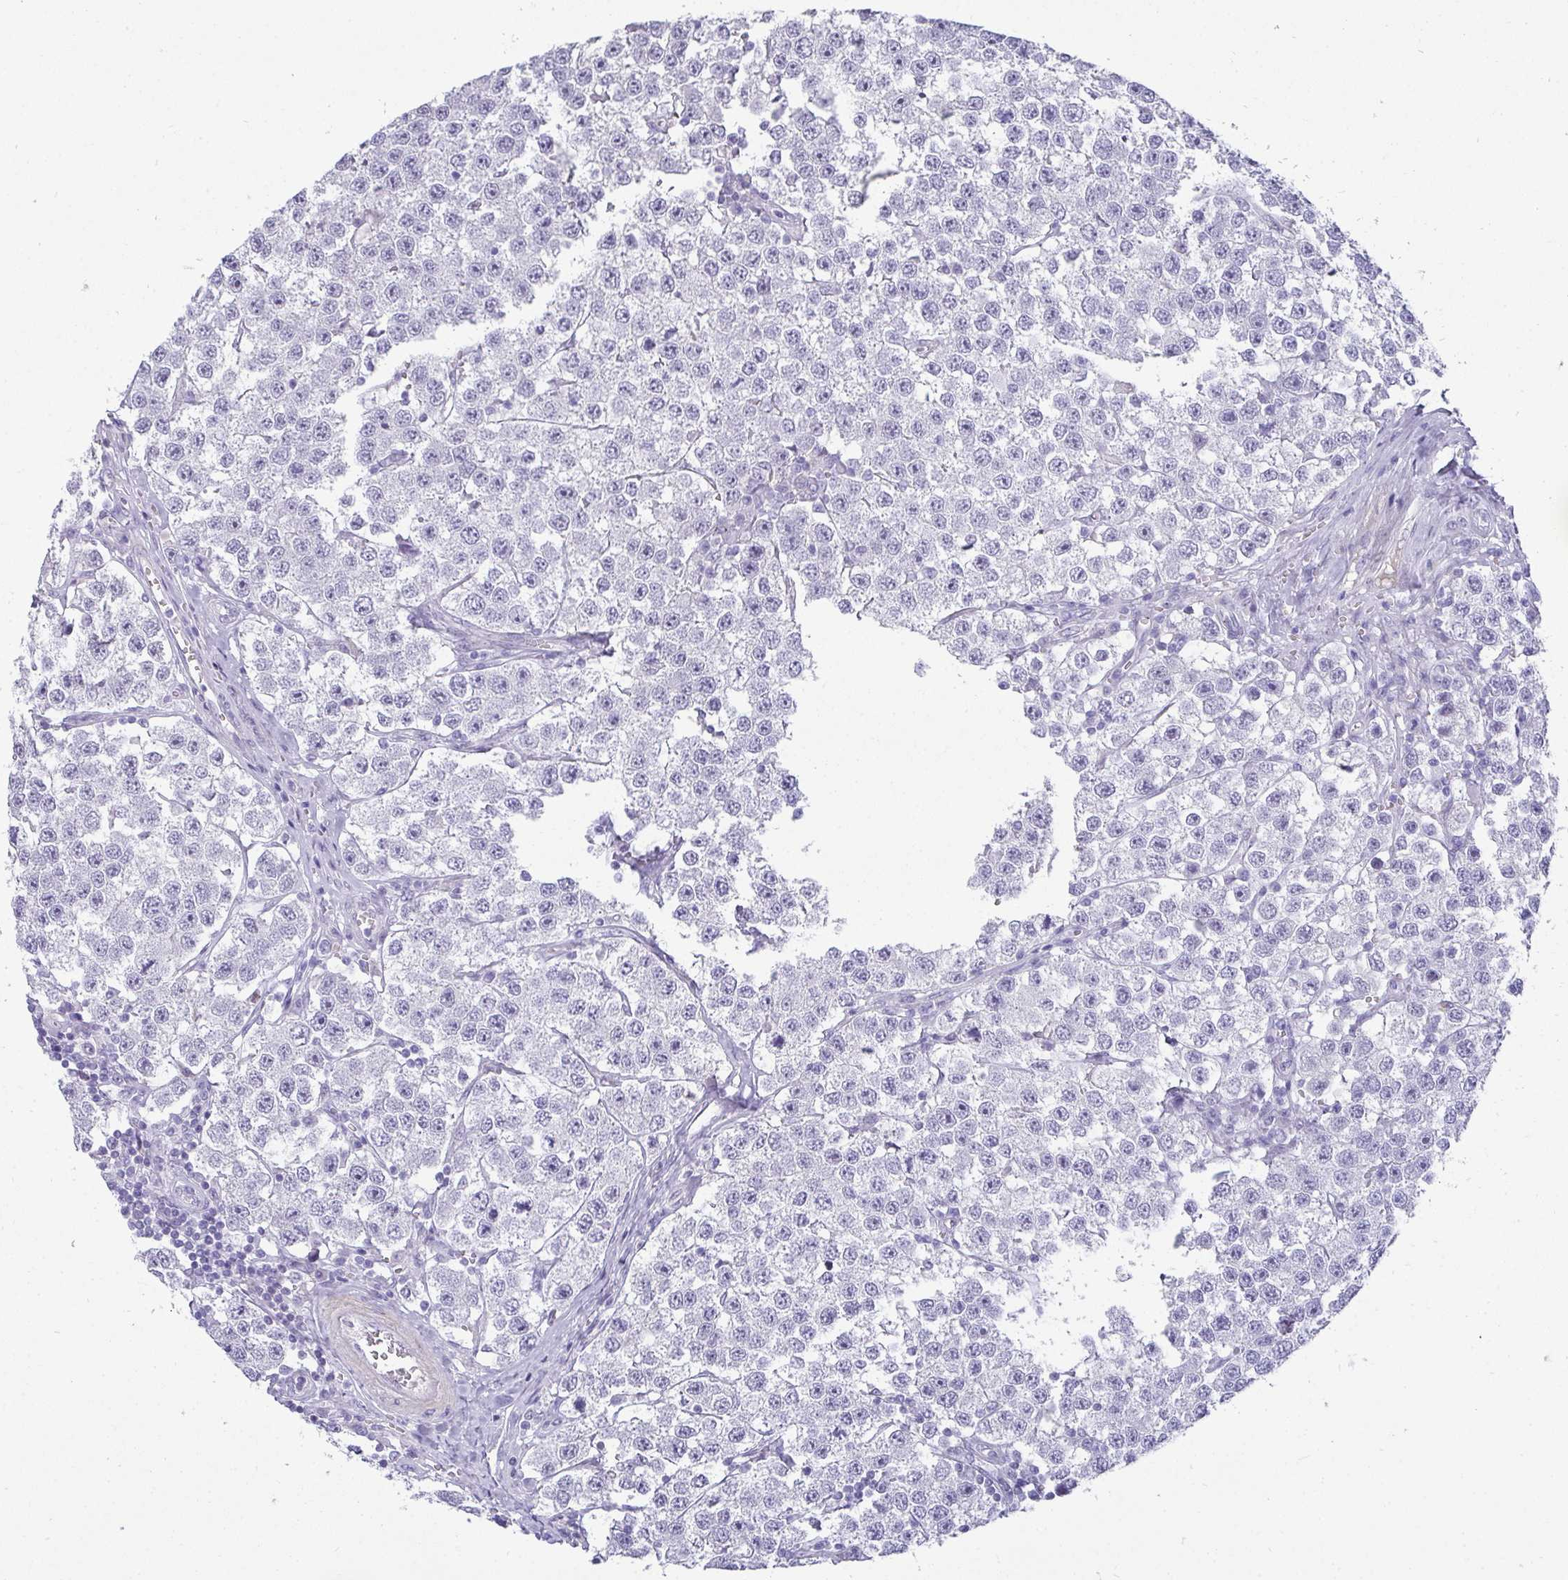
{"staining": {"intensity": "negative", "quantity": "none", "location": "none"}, "tissue": "testis cancer", "cell_type": "Tumor cells", "image_type": "cancer", "snomed": [{"axis": "morphology", "description": "Seminoma, NOS"}, {"axis": "topography", "description": "Testis"}], "caption": "Histopathology image shows no significant protein staining in tumor cells of testis seminoma.", "gene": "AK5", "patient": {"sex": "male", "age": 34}}